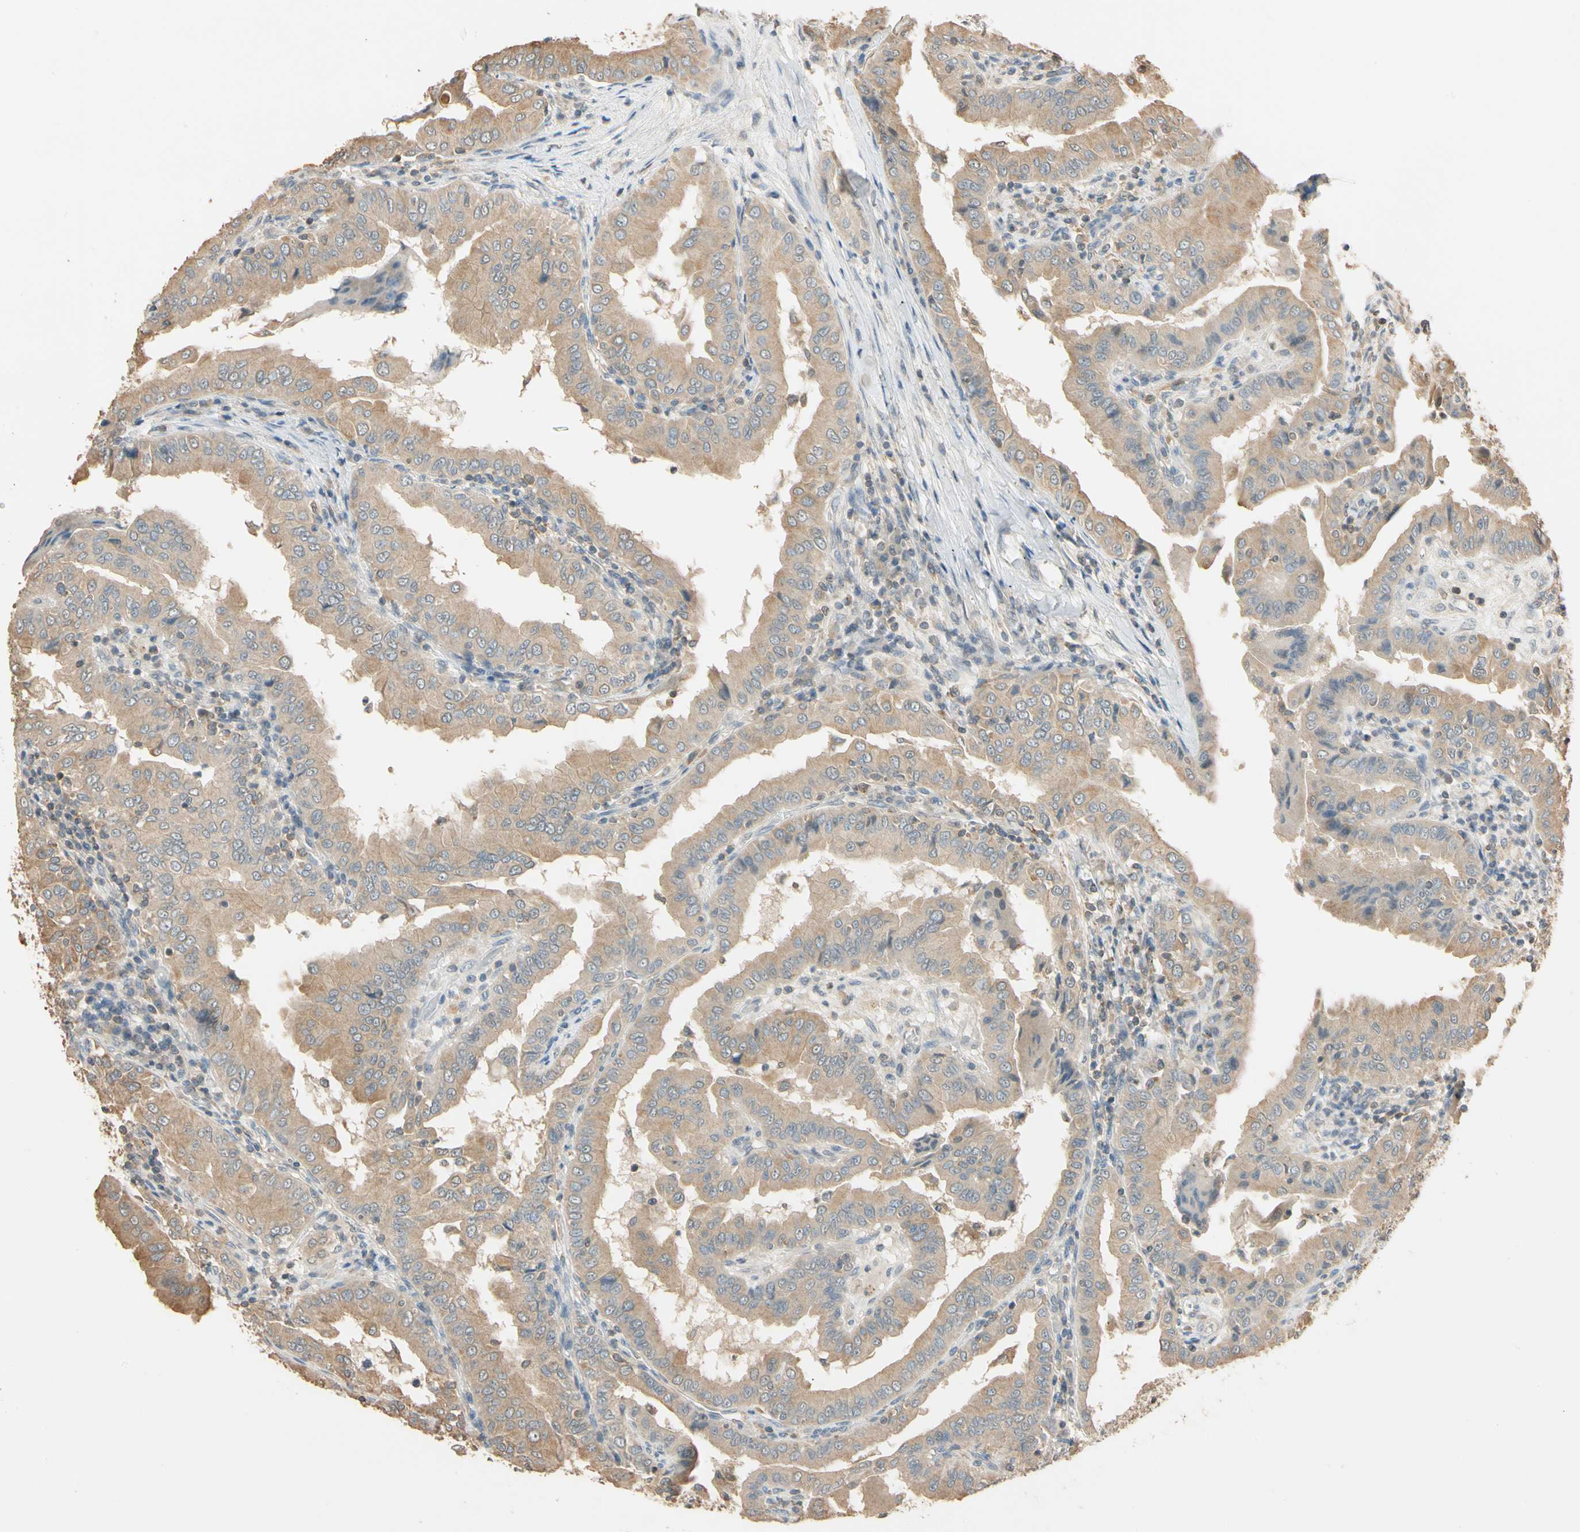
{"staining": {"intensity": "moderate", "quantity": ">75%", "location": "cytoplasmic/membranous"}, "tissue": "thyroid cancer", "cell_type": "Tumor cells", "image_type": "cancer", "snomed": [{"axis": "morphology", "description": "Papillary adenocarcinoma, NOS"}, {"axis": "topography", "description": "Thyroid gland"}], "caption": "Protein analysis of thyroid cancer tissue shows moderate cytoplasmic/membranous staining in about >75% of tumor cells. The staining was performed using DAB (3,3'-diaminobenzidine), with brown indicating positive protein expression. Nuclei are stained blue with hematoxylin.", "gene": "MAP3K7", "patient": {"sex": "male", "age": 33}}